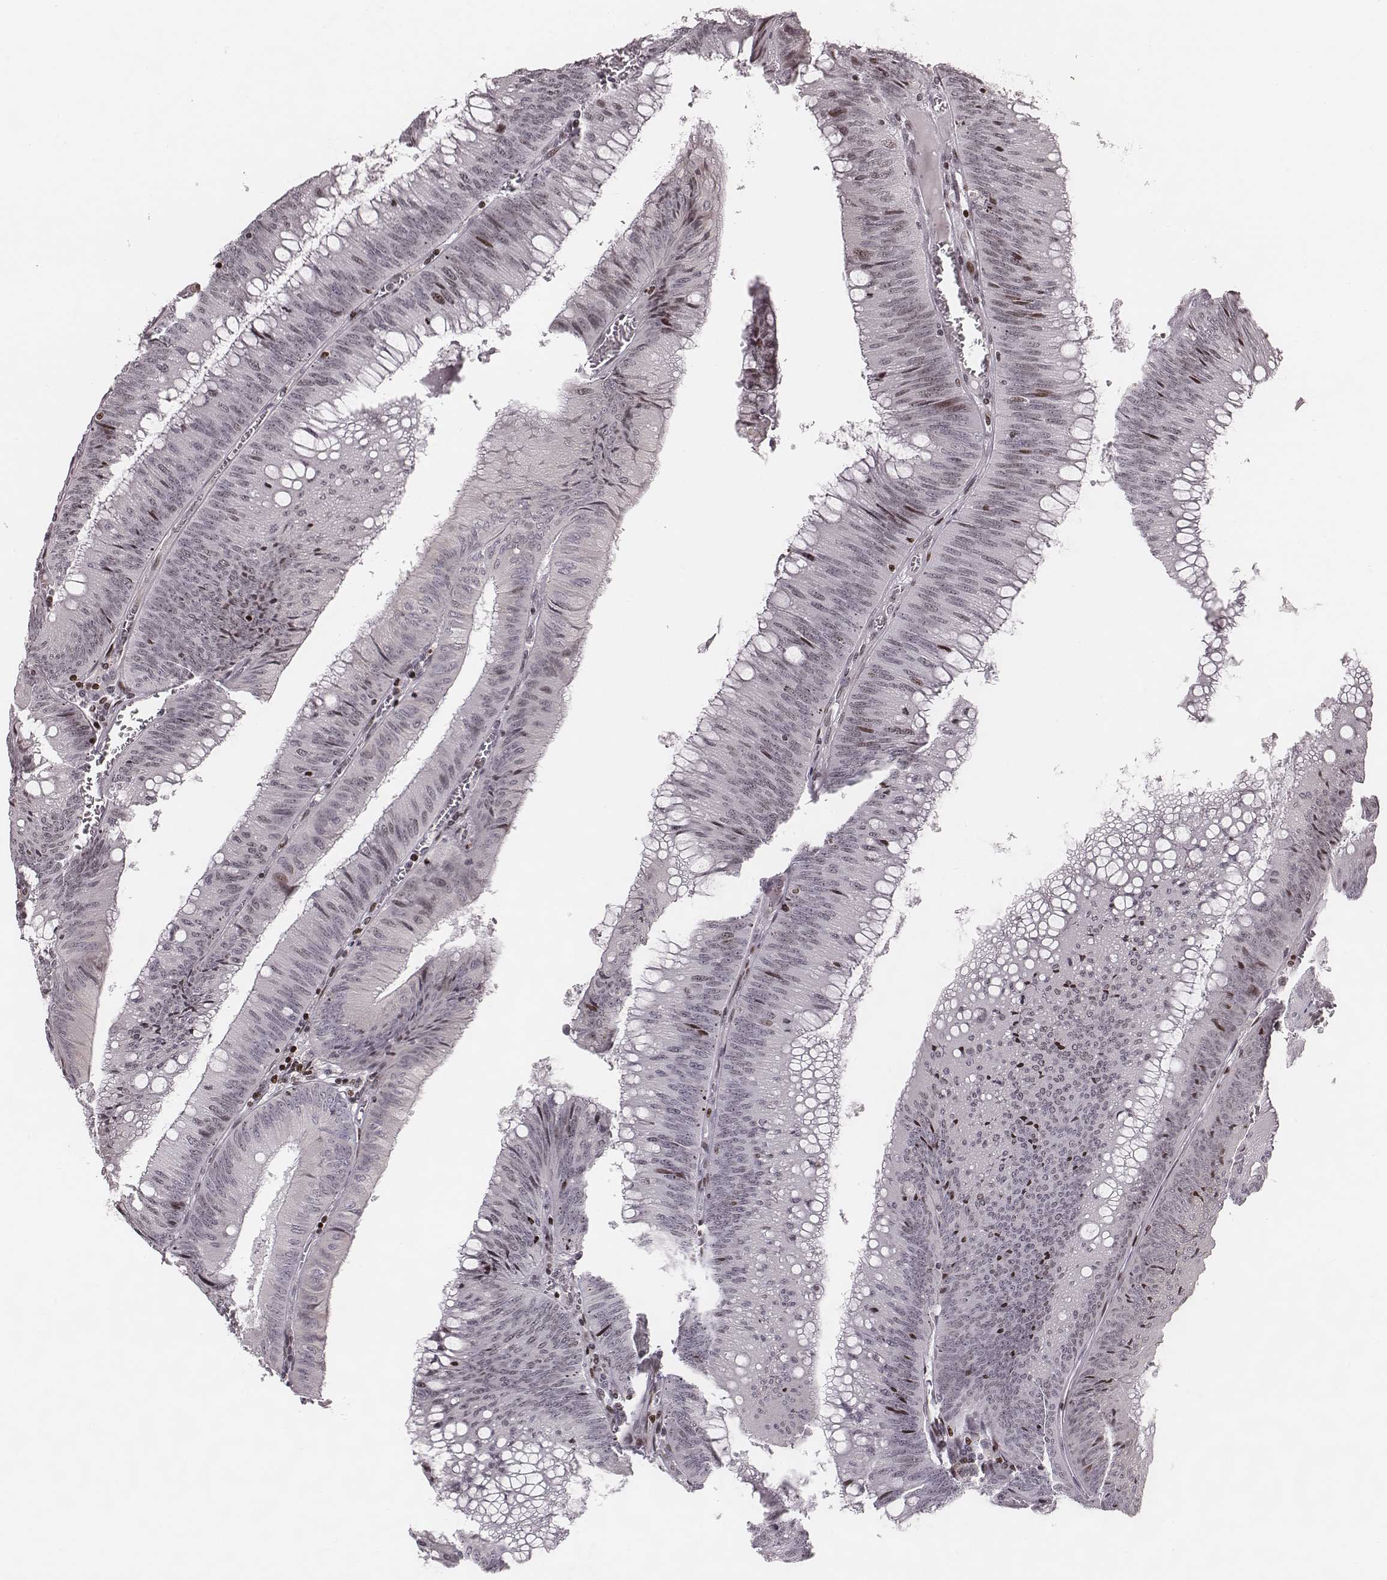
{"staining": {"intensity": "negative", "quantity": "none", "location": "none"}, "tissue": "colorectal cancer", "cell_type": "Tumor cells", "image_type": "cancer", "snomed": [{"axis": "morphology", "description": "Adenocarcinoma, NOS"}, {"axis": "topography", "description": "Rectum"}], "caption": "Colorectal cancer (adenocarcinoma) was stained to show a protein in brown. There is no significant positivity in tumor cells.", "gene": "NDC1", "patient": {"sex": "female", "age": 72}}